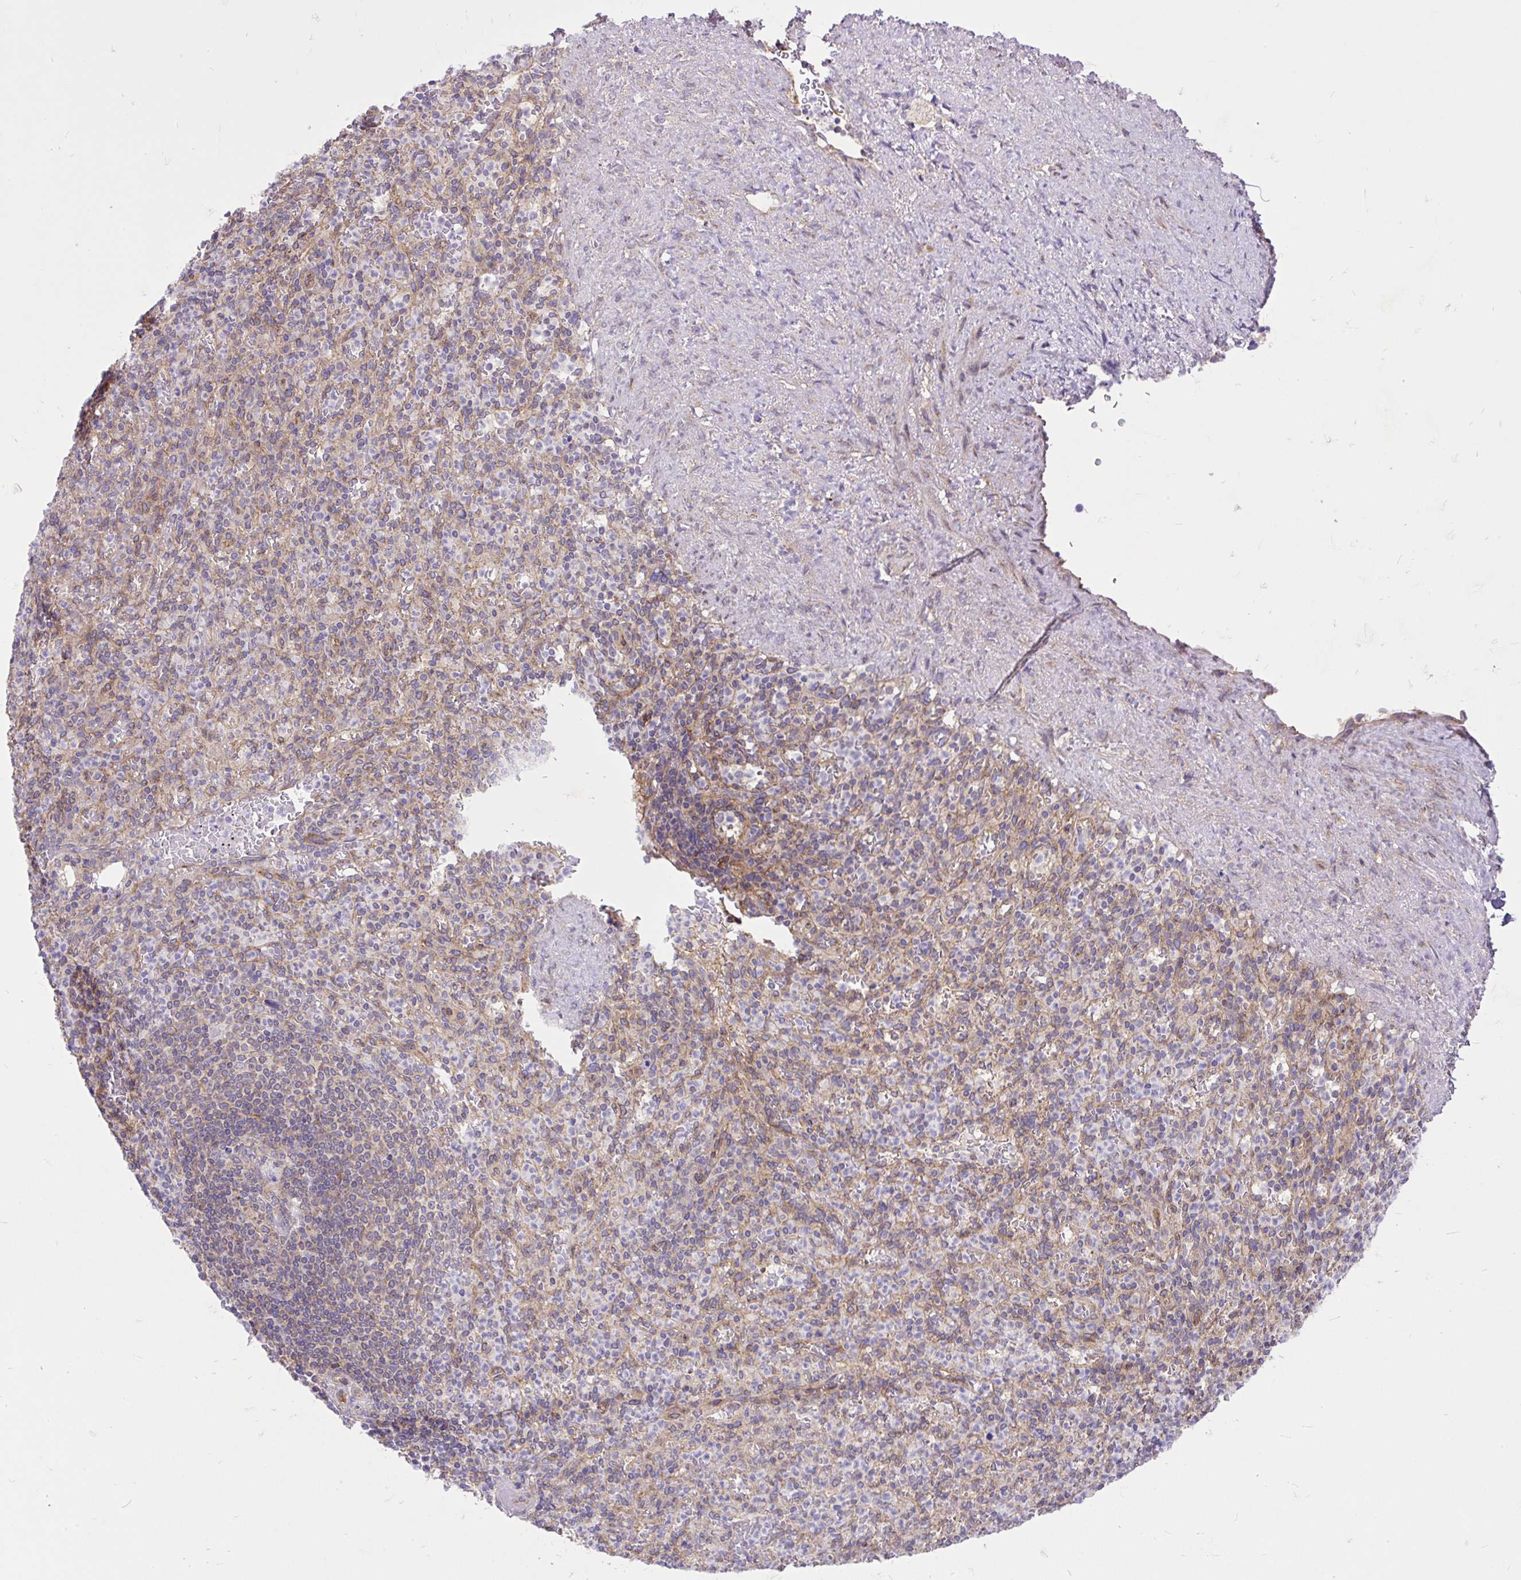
{"staining": {"intensity": "negative", "quantity": "none", "location": "none"}, "tissue": "spleen", "cell_type": "Cells in red pulp", "image_type": "normal", "snomed": [{"axis": "morphology", "description": "Normal tissue, NOS"}, {"axis": "topography", "description": "Spleen"}], "caption": "Immunohistochemistry (IHC) image of benign human spleen stained for a protein (brown), which displays no positivity in cells in red pulp.", "gene": "TRIM17", "patient": {"sex": "female", "age": 74}}